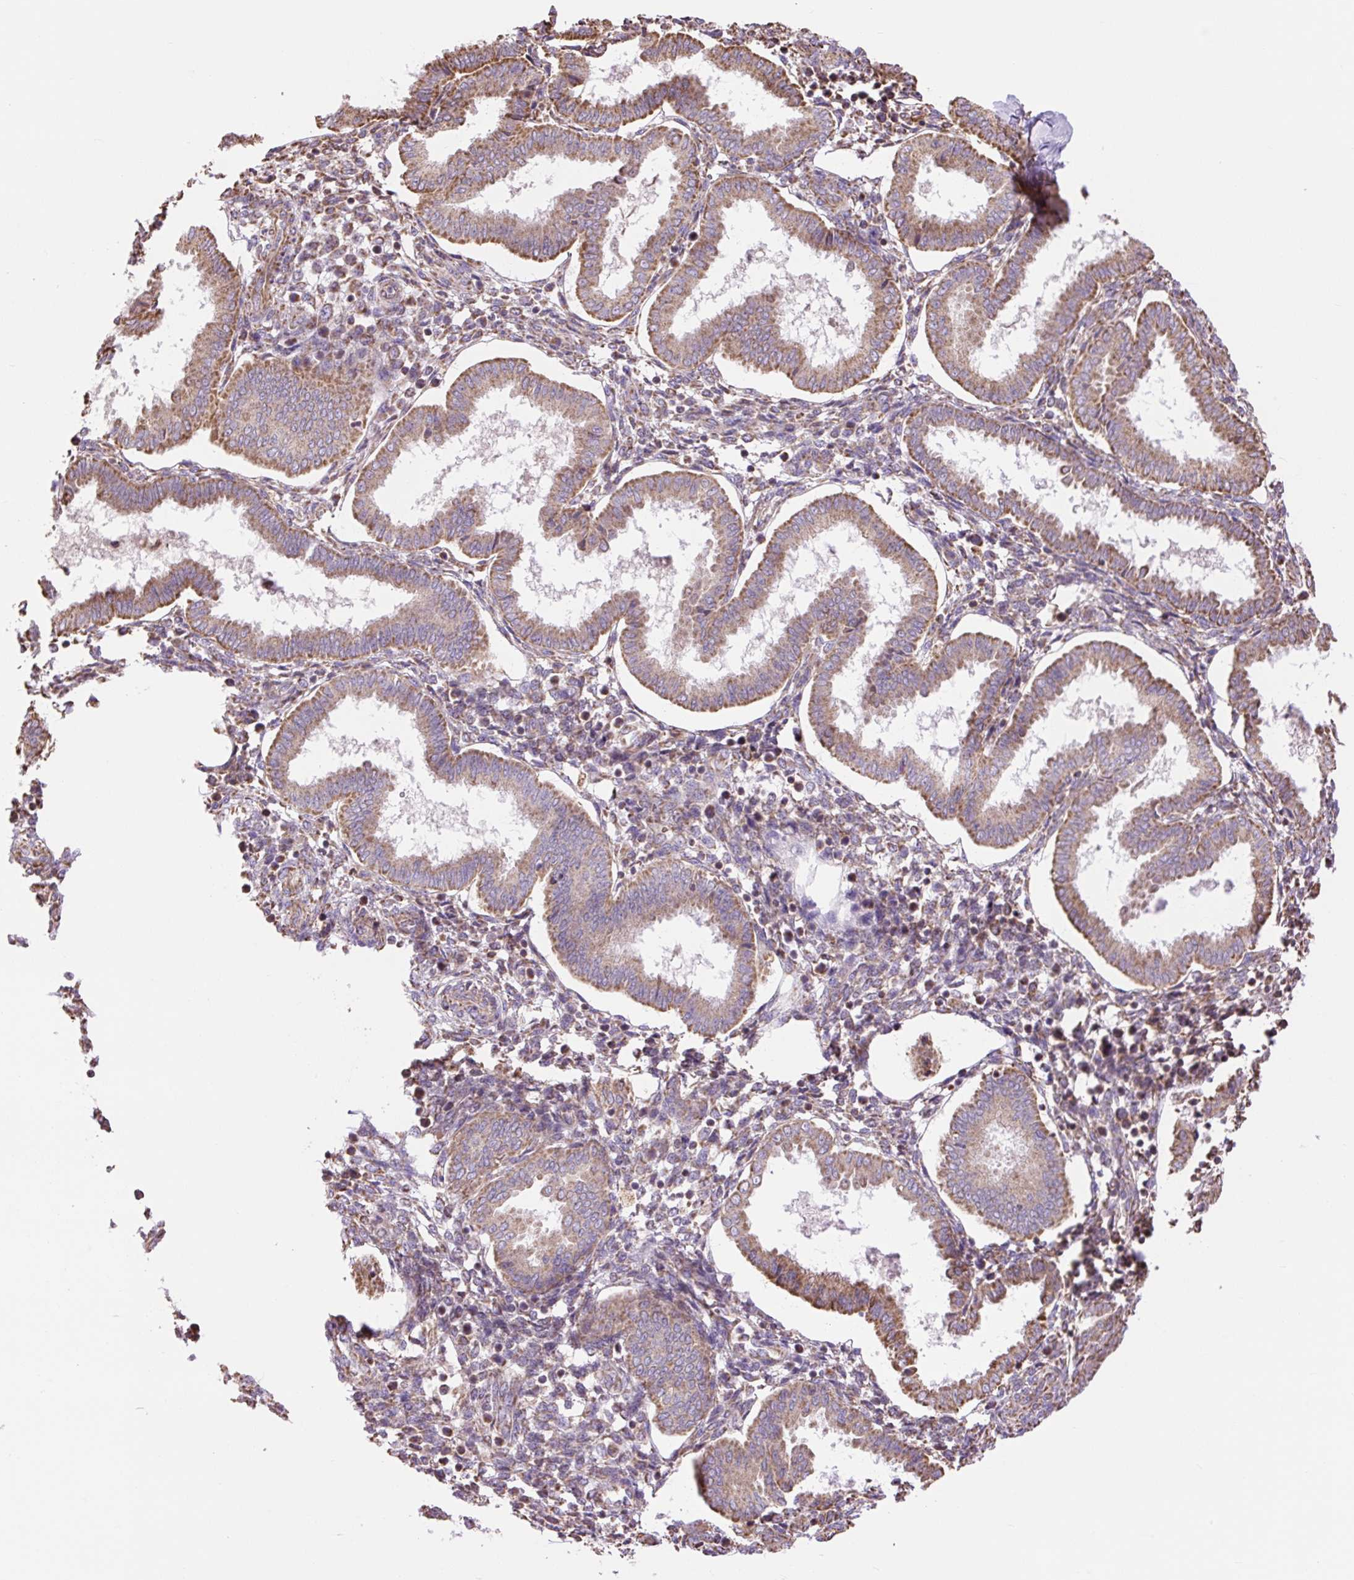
{"staining": {"intensity": "moderate", "quantity": "25%-75%", "location": "cytoplasmic/membranous"}, "tissue": "endometrium", "cell_type": "Cells in endometrial stroma", "image_type": "normal", "snomed": [{"axis": "morphology", "description": "Normal tissue, NOS"}, {"axis": "topography", "description": "Endometrium"}], "caption": "A brown stain labels moderate cytoplasmic/membranous staining of a protein in cells in endometrial stroma of benign human endometrium.", "gene": "PLCG1", "patient": {"sex": "female", "age": 24}}